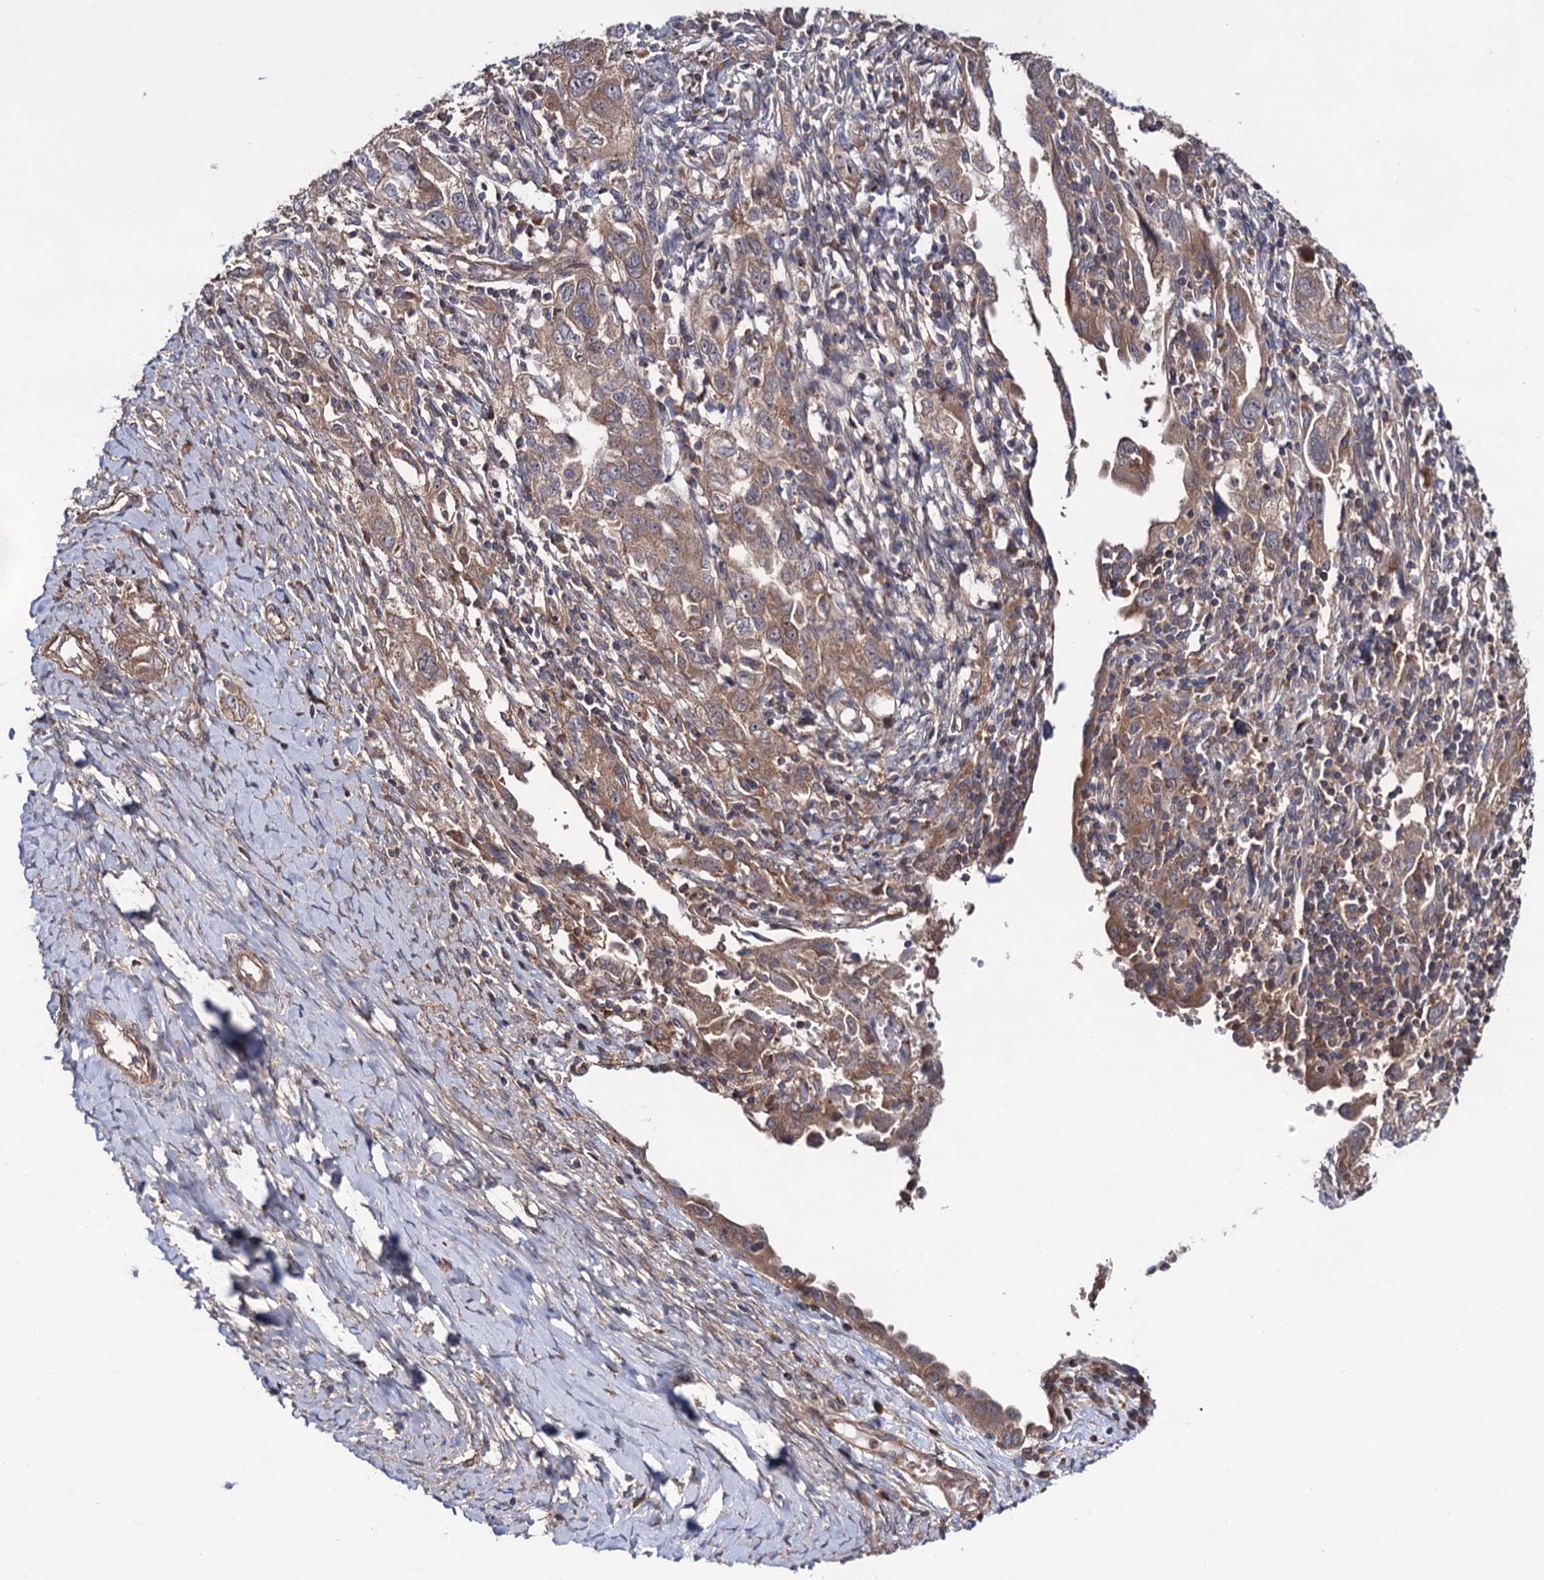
{"staining": {"intensity": "weak", "quantity": ">75%", "location": "cytoplasmic/membranous"}, "tissue": "ovarian cancer", "cell_type": "Tumor cells", "image_type": "cancer", "snomed": [{"axis": "morphology", "description": "Carcinoma, NOS"}, {"axis": "morphology", "description": "Cystadenocarcinoma, serous, NOS"}, {"axis": "topography", "description": "Ovary"}], "caption": "DAB immunohistochemical staining of human carcinoma (ovarian) displays weak cytoplasmic/membranous protein staining in about >75% of tumor cells. (DAB (3,3'-diaminobenzidine) = brown stain, brightfield microscopy at high magnification).", "gene": "FERMT2", "patient": {"sex": "female", "age": 69}}